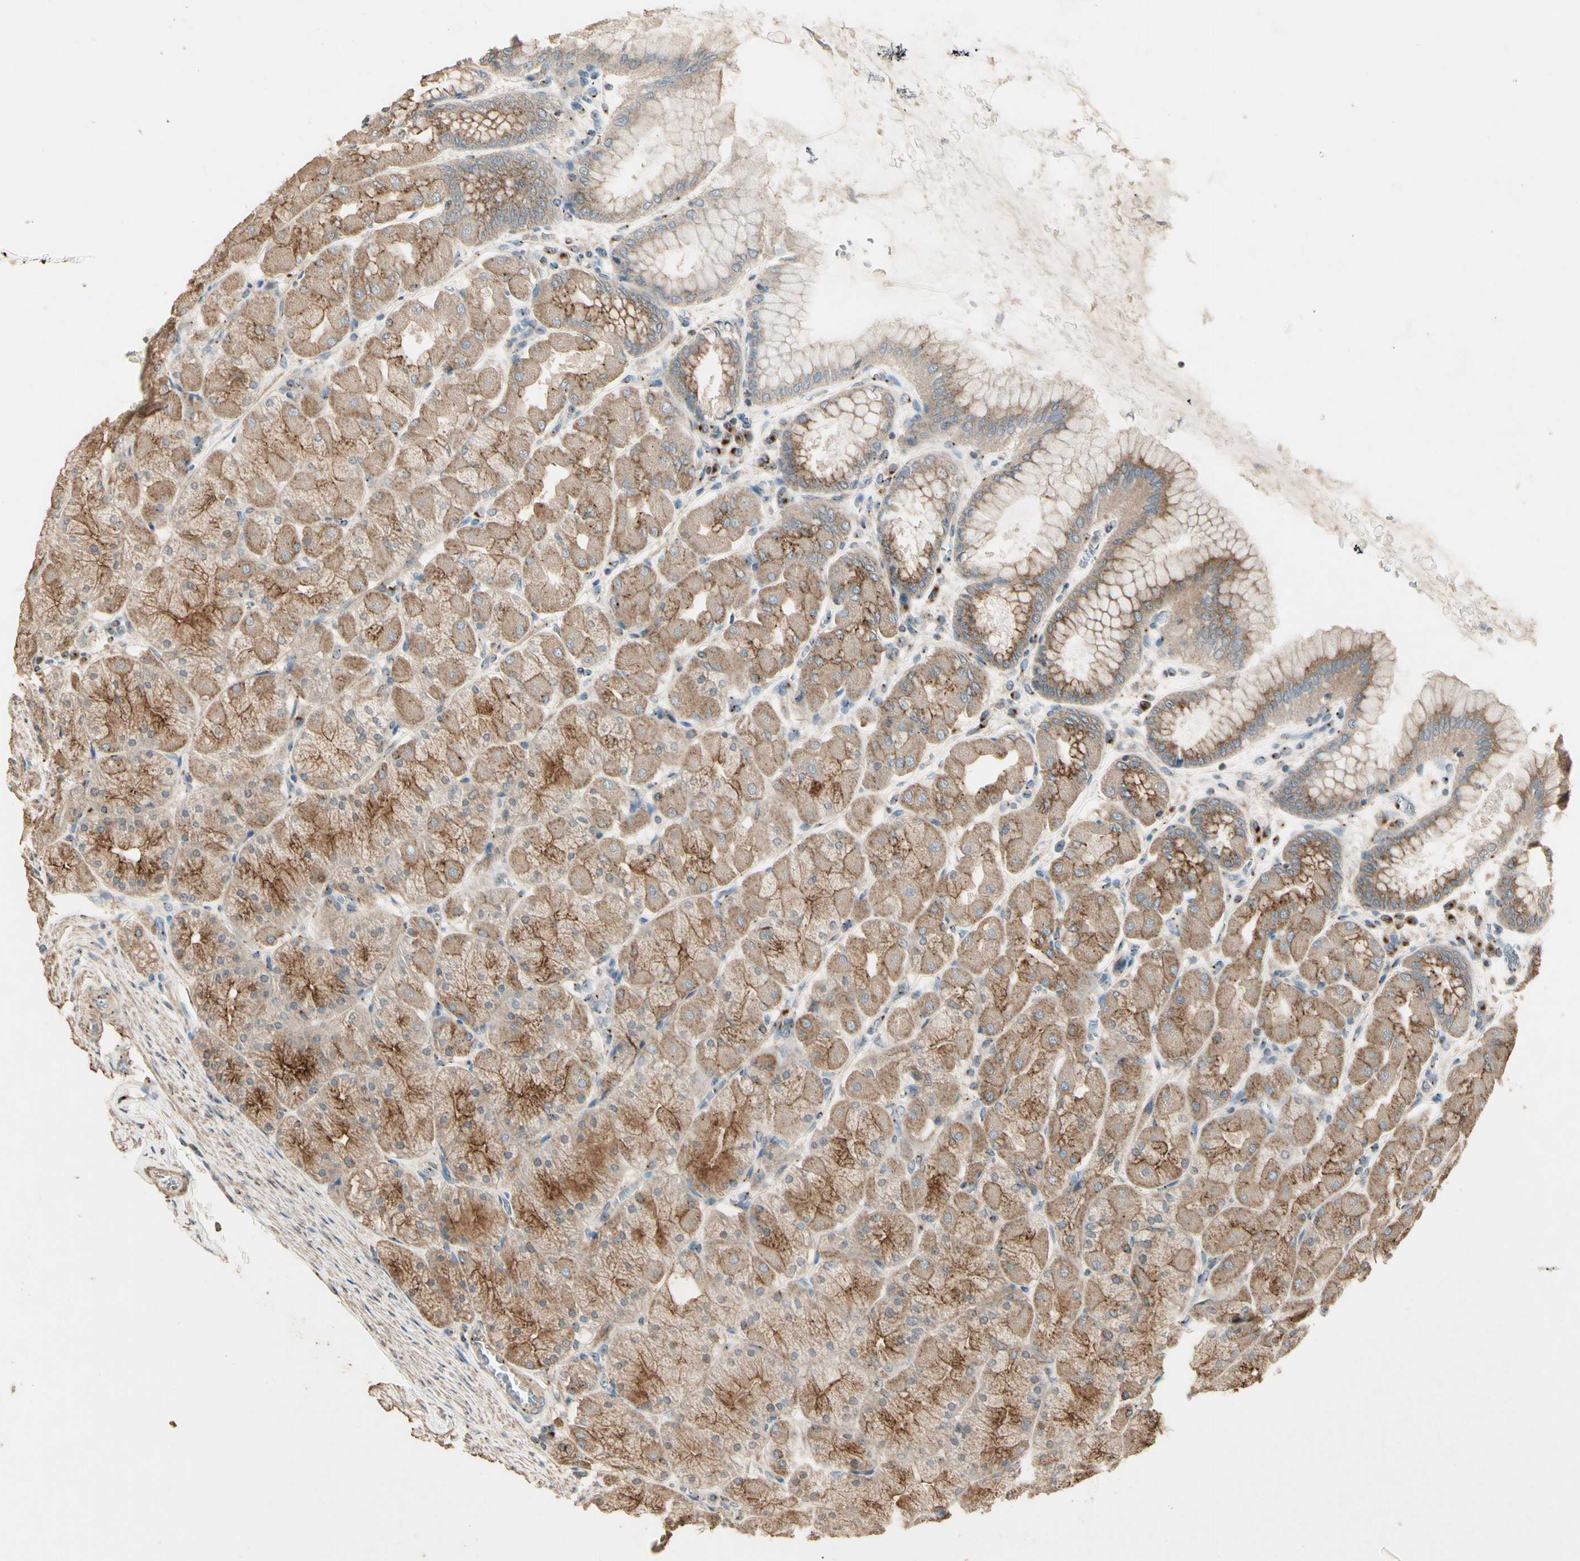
{"staining": {"intensity": "strong", "quantity": ">75%", "location": "cytoplasmic/membranous"}, "tissue": "stomach", "cell_type": "Glandular cells", "image_type": "normal", "snomed": [{"axis": "morphology", "description": "Normal tissue, NOS"}, {"axis": "topography", "description": "Stomach, upper"}], "caption": "This is a micrograph of immunohistochemistry staining of benign stomach, which shows strong positivity in the cytoplasmic/membranous of glandular cells.", "gene": "AKAP9", "patient": {"sex": "female", "age": 56}}